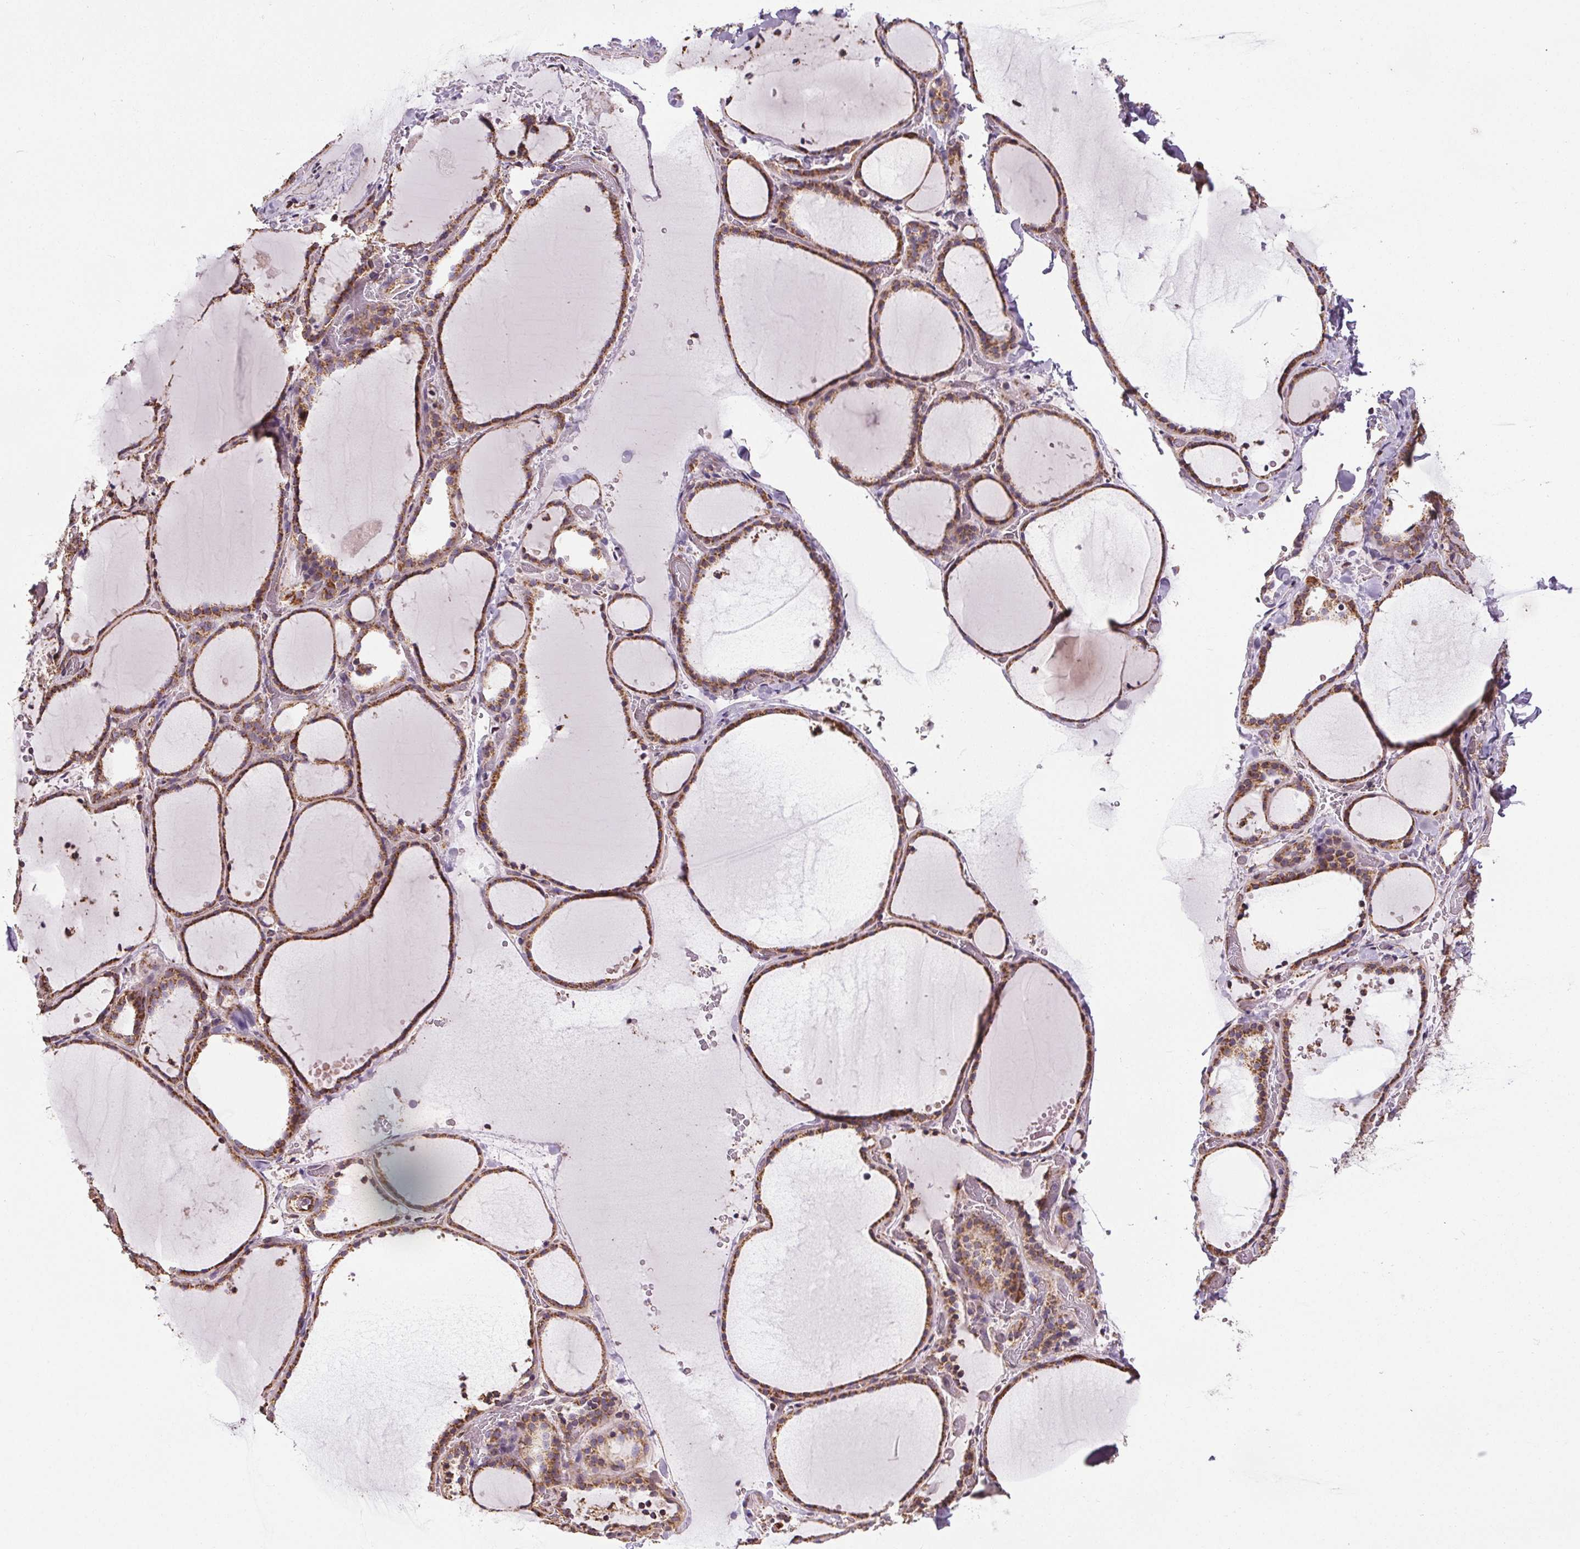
{"staining": {"intensity": "moderate", "quantity": ">75%", "location": "cytoplasmic/membranous"}, "tissue": "thyroid gland", "cell_type": "Glandular cells", "image_type": "normal", "snomed": [{"axis": "morphology", "description": "Normal tissue, NOS"}, {"axis": "topography", "description": "Thyroid gland"}], "caption": "The micrograph shows immunohistochemical staining of unremarkable thyroid gland. There is moderate cytoplasmic/membranous expression is identified in approximately >75% of glandular cells. (brown staining indicates protein expression, while blue staining denotes nuclei).", "gene": "ZNF548", "patient": {"sex": "female", "age": 36}}